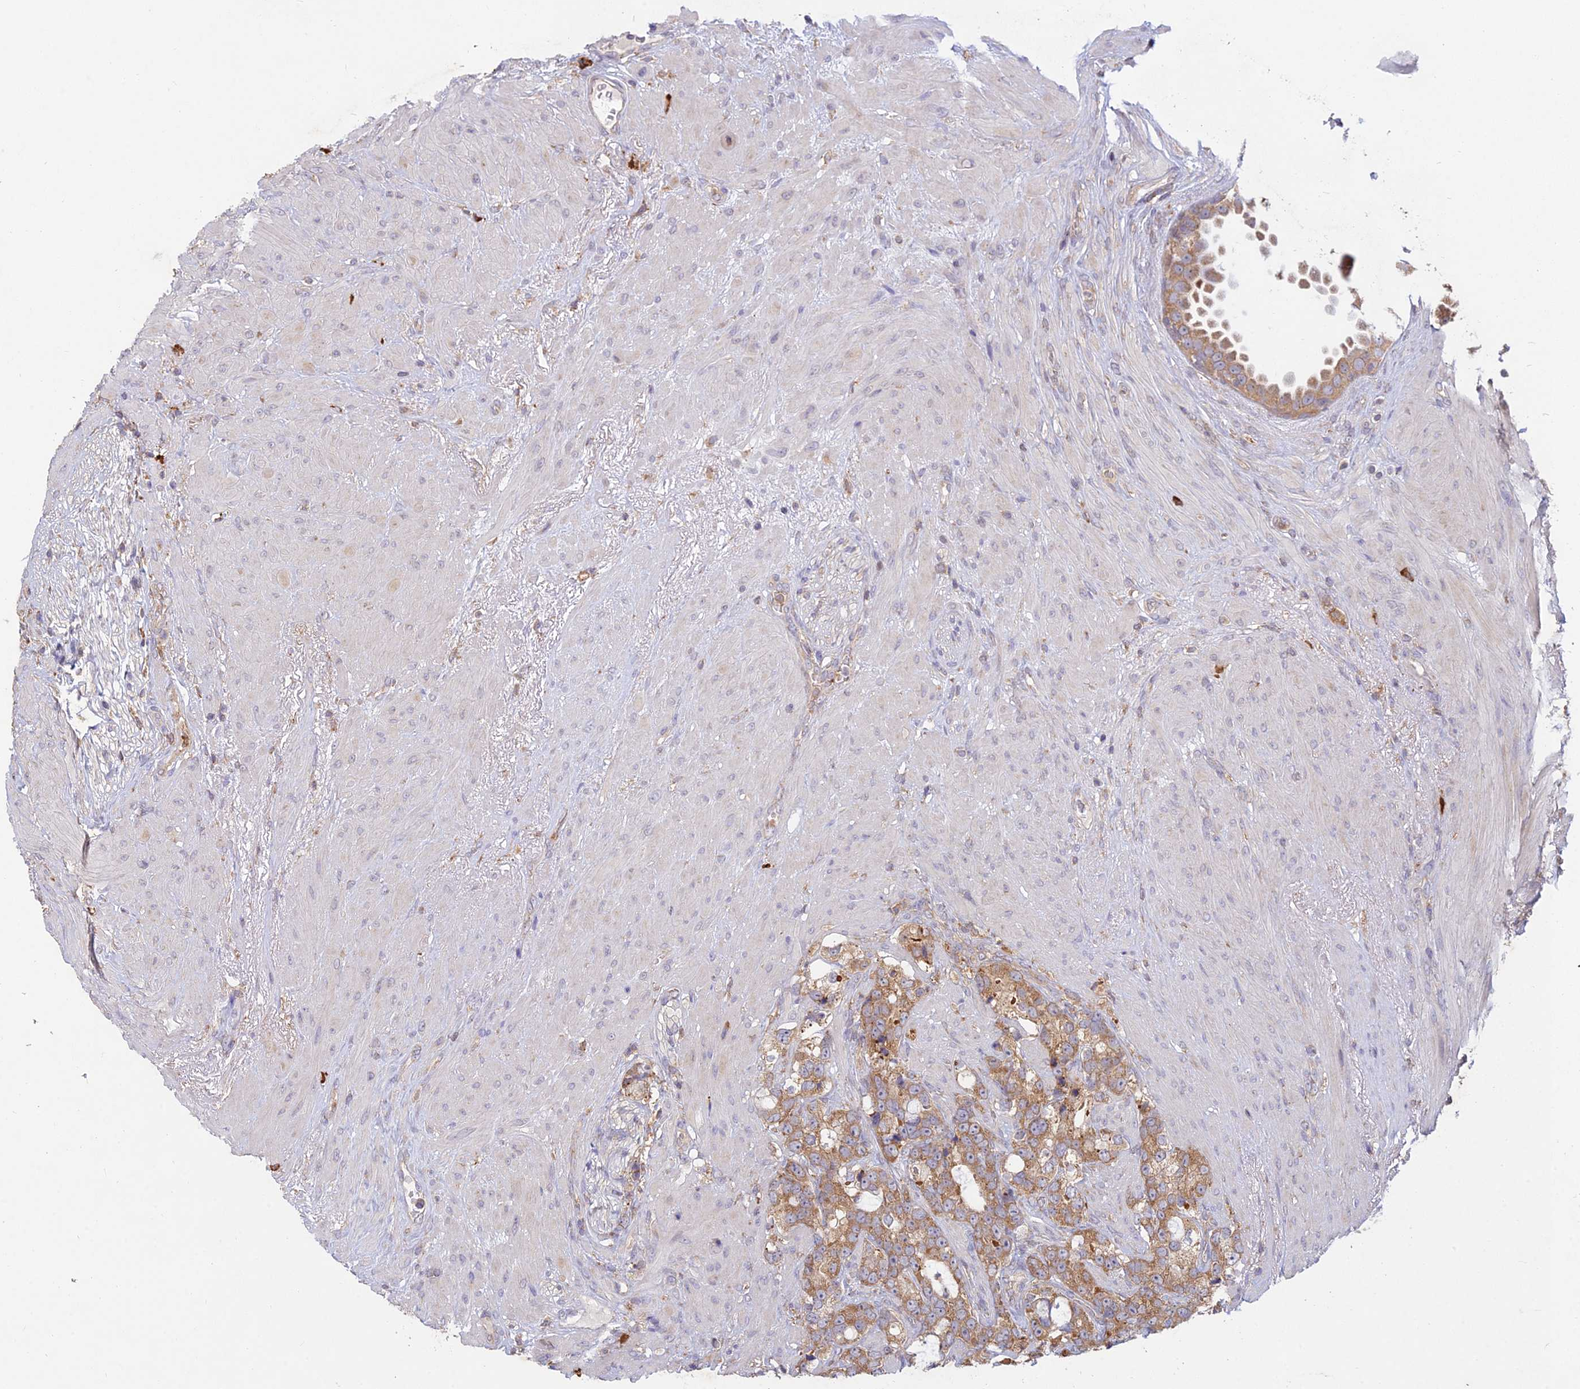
{"staining": {"intensity": "moderate", "quantity": ">75%", "location": "cytoplasmic/membranous"}, "tissue": "prostate cancer", "cell_type": "Tumor cells", "image_type": "cancer", "snomed": [{"axis": "morphology", "description": "Adenocarcinoma, High grade"}, {"axis": "topography", "description": "Prostate"}], "caption": "High-power microscopy captured an immunohistochemistry (IHC) histopathology image of prostate high-grade adenocarcinoma, revealing moderate cytoplasmic/membranous staining in approximately >75% of tumor cells.", "gene": "NXNL2", "patient": {"sex": "male", "age": 74}}